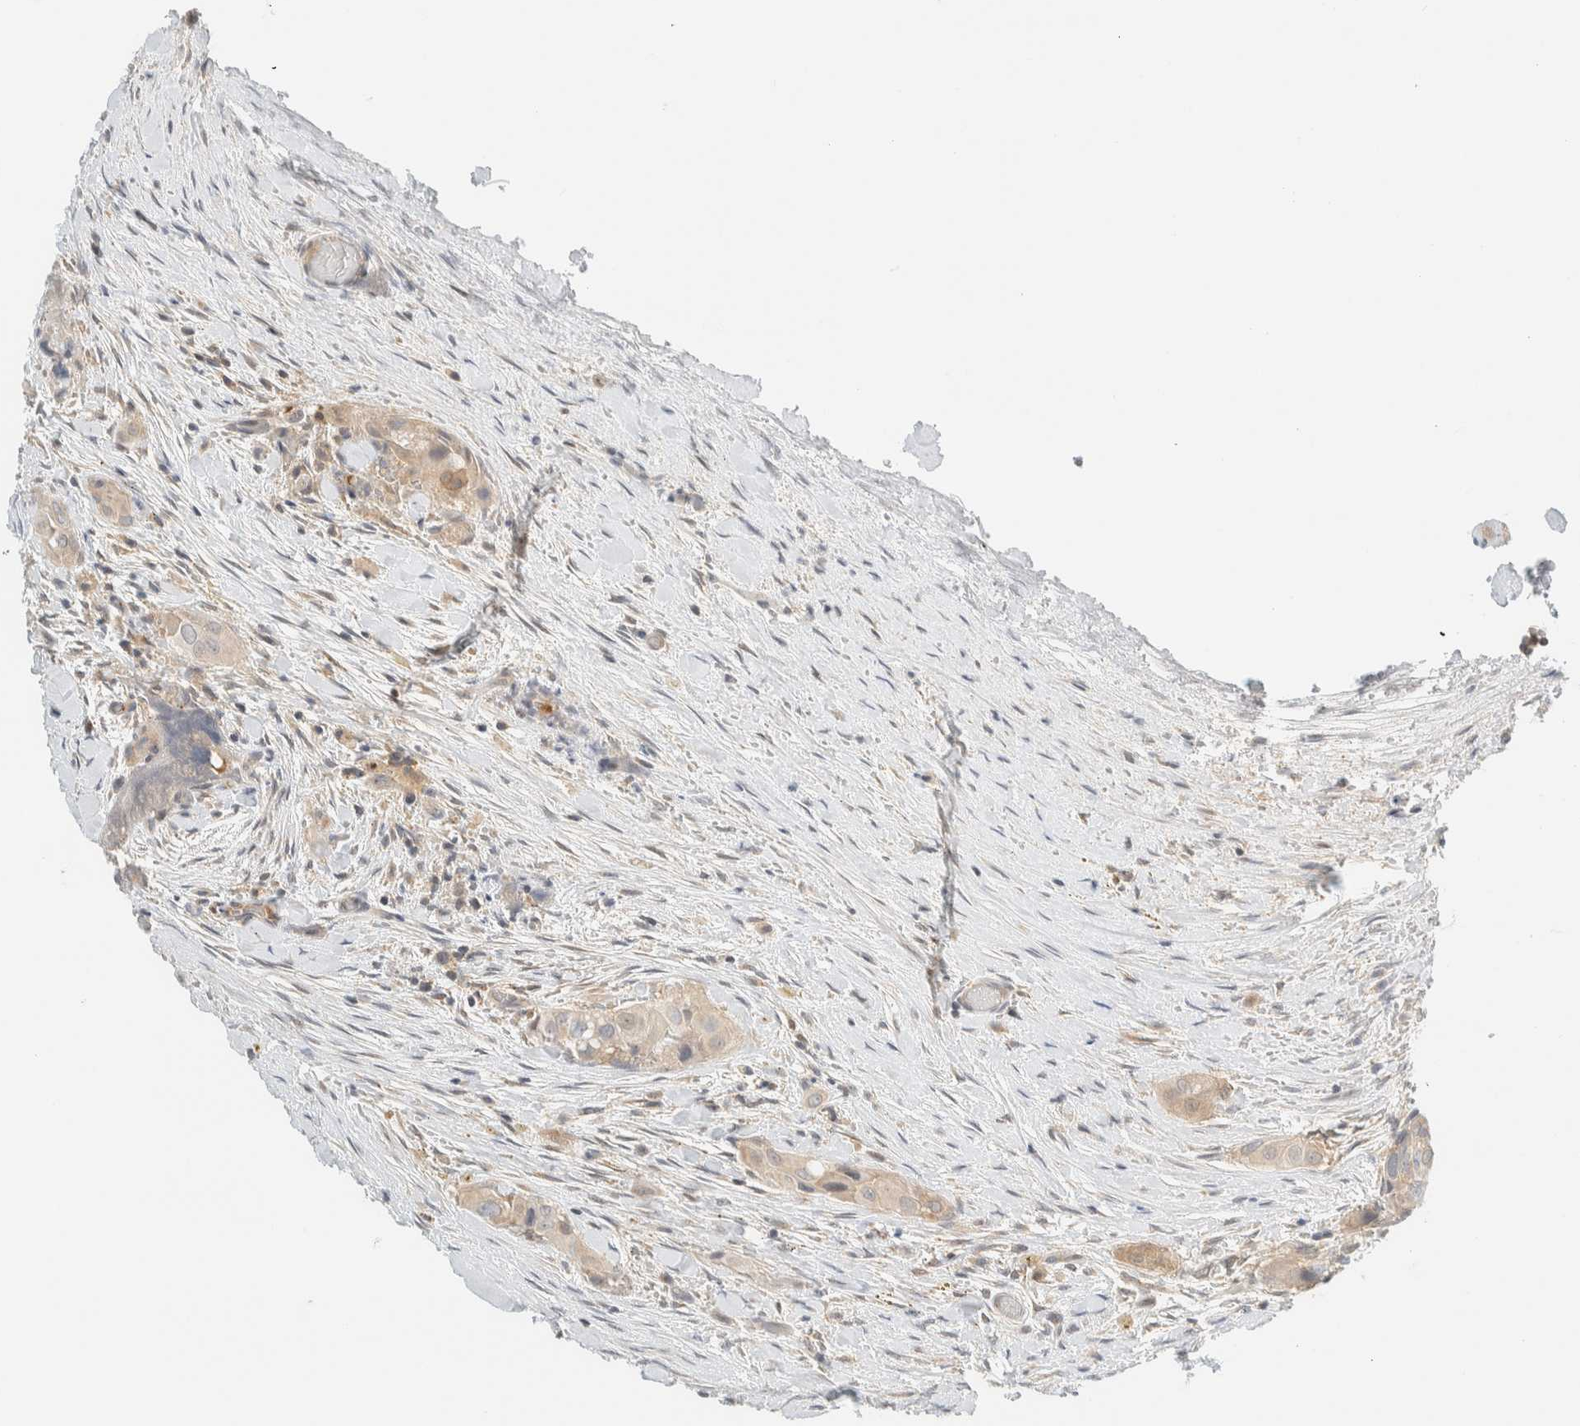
{"staining": {"intensity": "weak", "quantity": ">75%", "location": "cytoplasmic/membranous,nuclear"}, "tissue": "thyroid cancer", "cell_type": "Tumor cells", "image_type": "cancer", "snomed": [{"axis": "morphology", "description": "Papillary adenocarcinoma, NOS"}, {"axis": "topography", "description": "Thyroid gland"}], "caption": "The micrograph displays a brown stain indicating the presence of a protein in the cytoplasmic/membranous and nuclear of tumor cells in papillary adenocarcinoma (thyroid).", "gene": "PCYT2", "patient": {"sex": "female", "age": 59}}